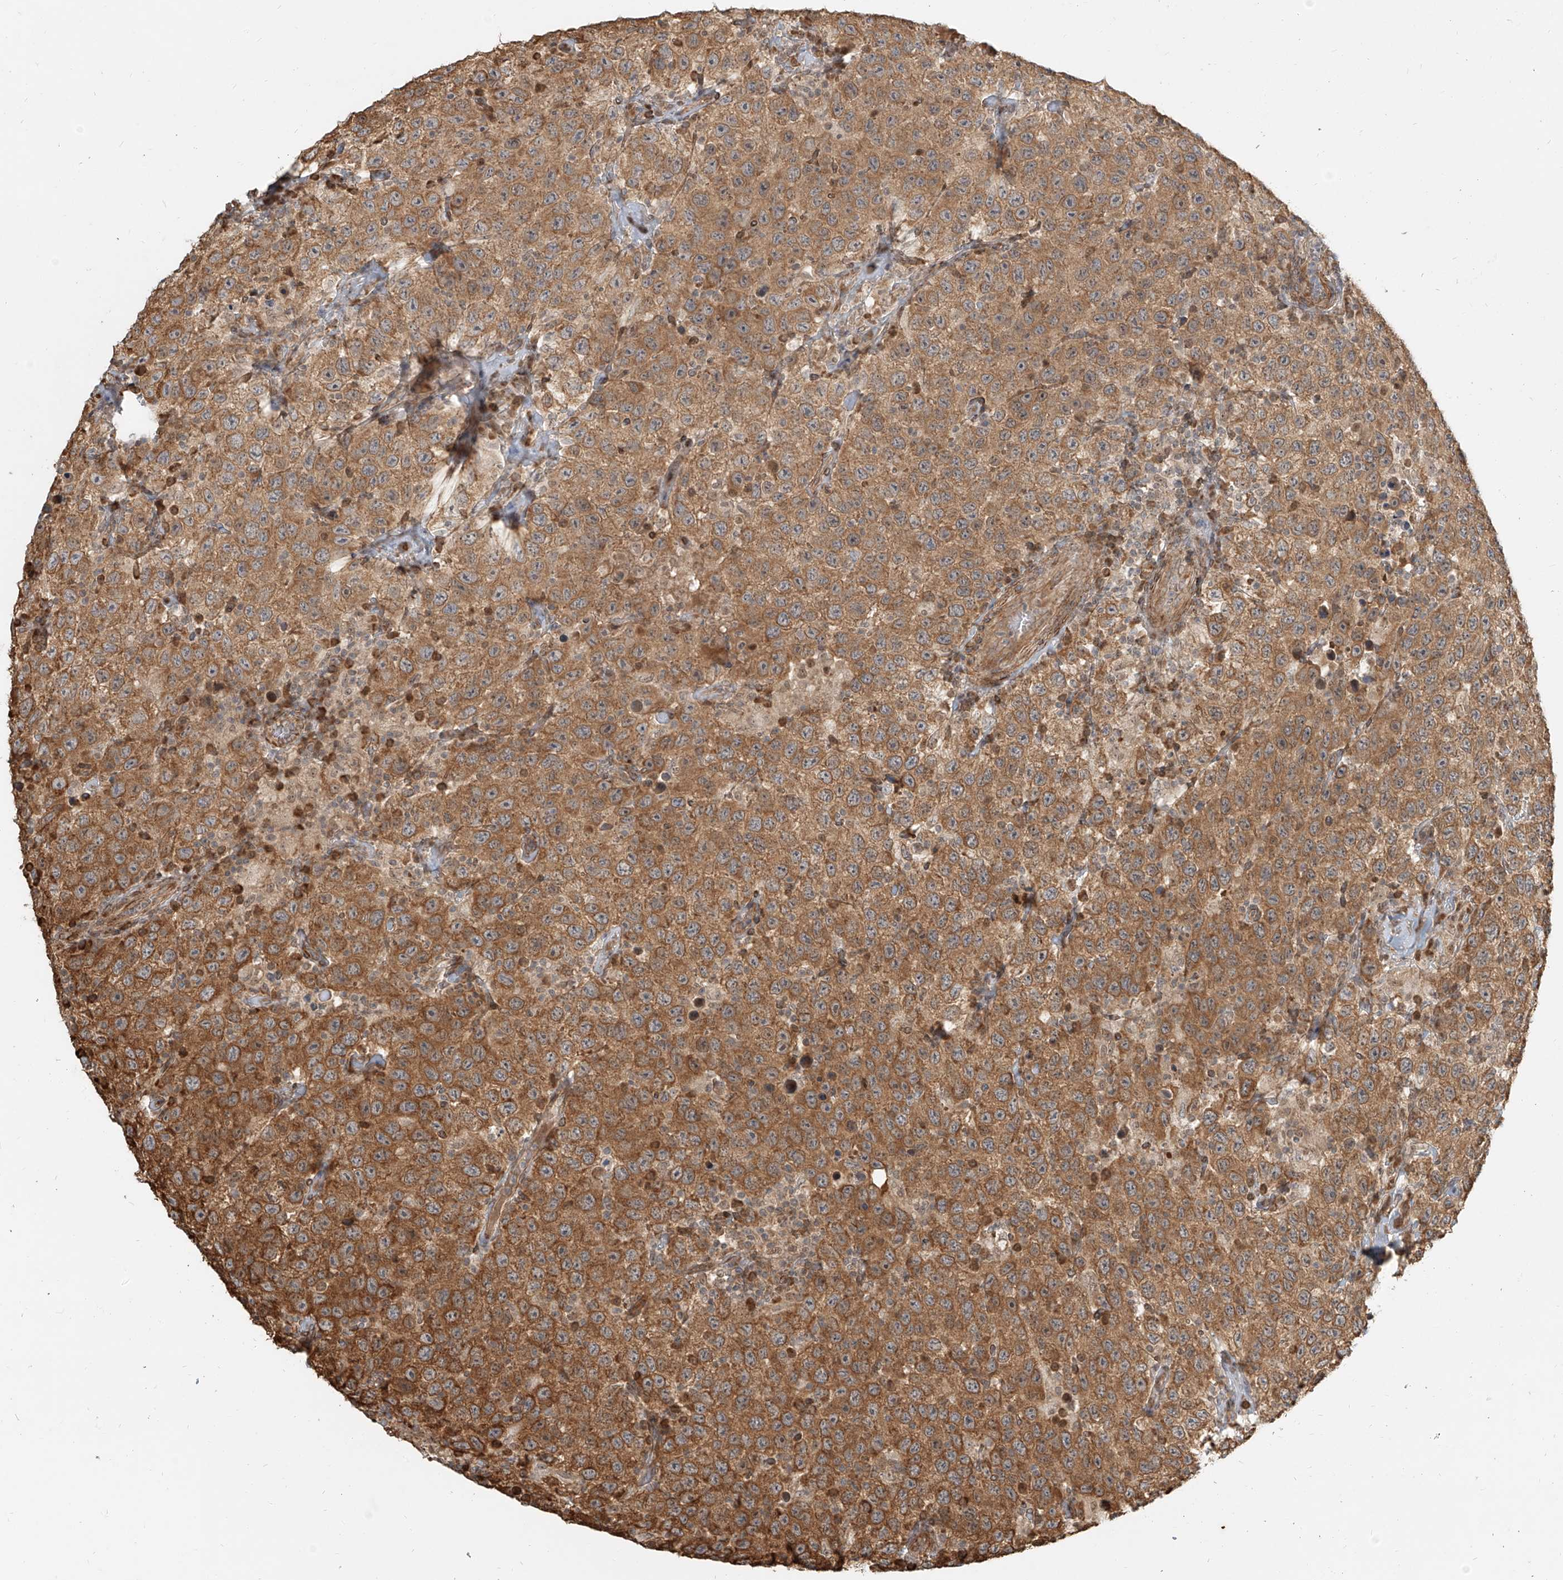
{"staining": {"intensity": "moderate", "quantity": ">75%", "location": "cytoplasmic/membranous"}, "tissue": "testis cancer", "cell_type": "Tumor cells", "image_type": "cancer", "snomed": [{"axis": "morphology", "description": "Seminoma, NOS"}, {"axis": "topography", "description": "Testis"}], "caption": "IHC of seminoma (testis) displays medium levels of moderate cytoplasmic/membranous staining in about >75% of tumor cells.", "gene": "UBE2K", "patient": {"sex": "male", "age": 41}}